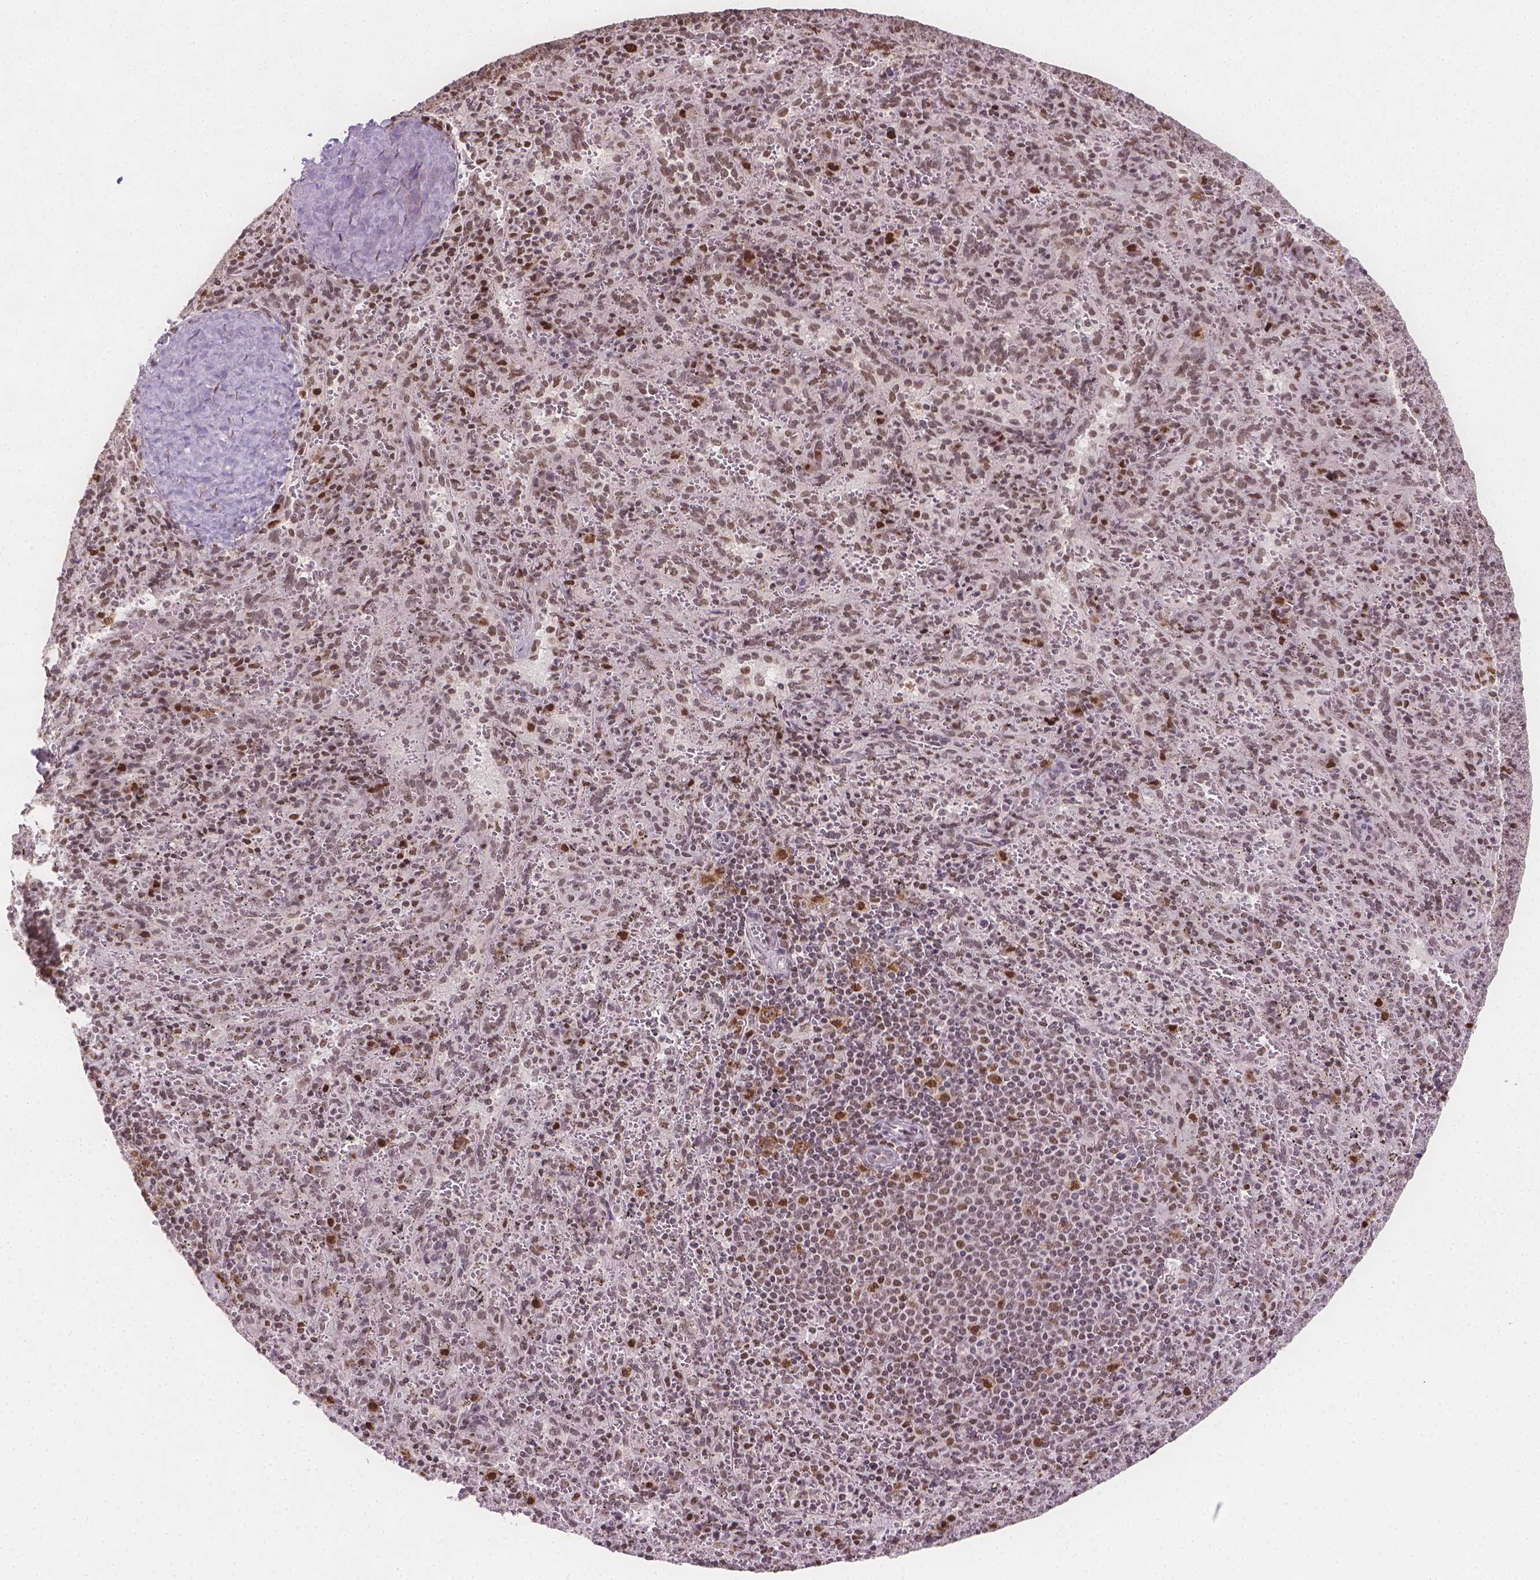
{"staining": {"intensity": "weak", "quantity": ">75%", "location": "nuclear"}, "tissue": "spleen", "cell_type": "Cells in red pulp", "image_type": "normal", "snomed": [{"axis": "morphology", "description": "Normal tissue, NOS"}, {"axis": "topography", "description": "Spleen"}], "caption": "Immunohistochemical staining of unremarkable human spleen reveals weak nuclear protein positivity in about >75% of cells in red pulp.", "gene": "FANCE", "patient": {"sex": "male", "age": 57}}